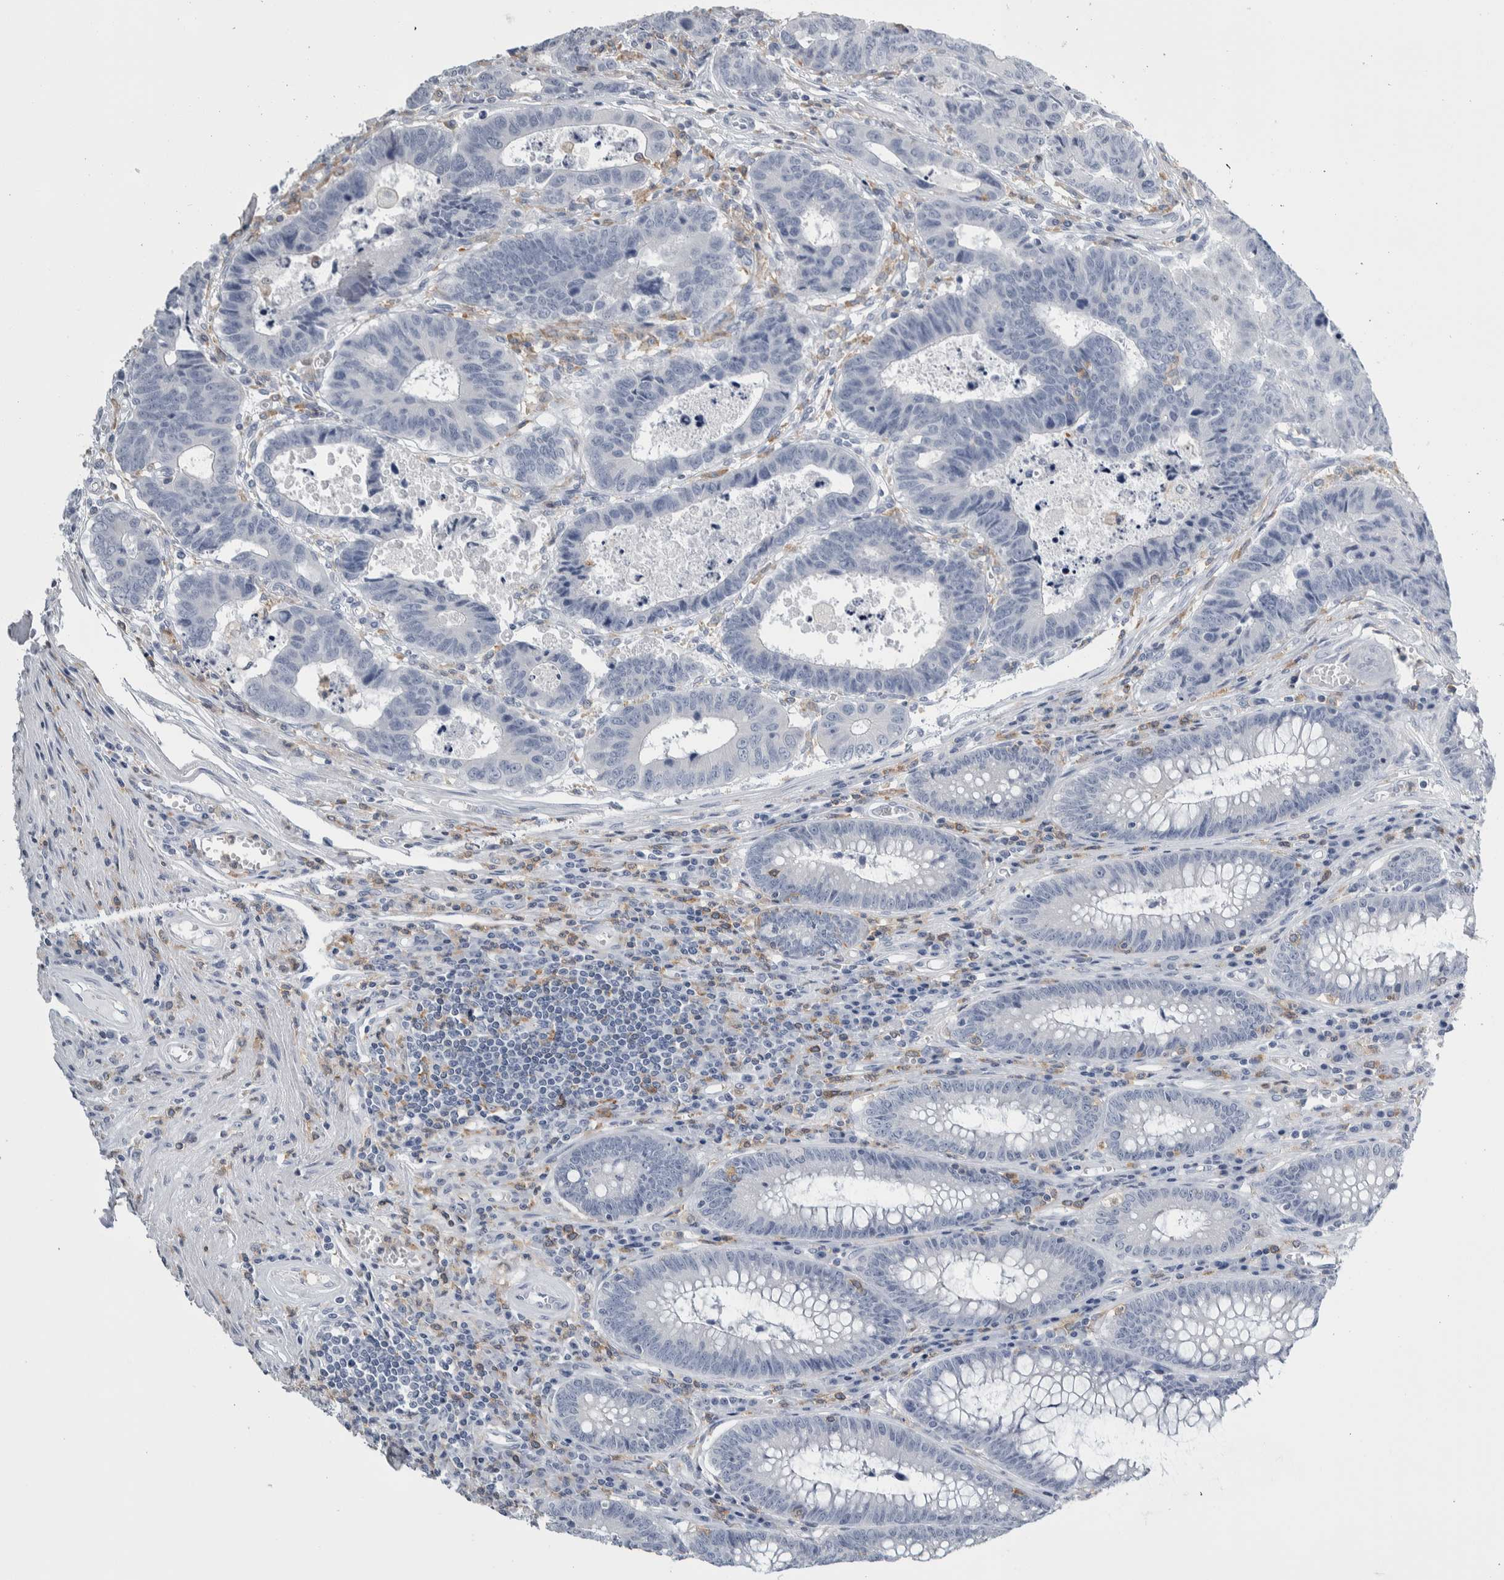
{"staining": {"intensity": "negative", "quantity": "none", "location": "none"}, "tissue": "colorectal cancer", "cell_type": "Tumor cells", "image_type": "cancer", "snomed": [{"axis": "morphology", "description": "Adenocarcinoma, NOS"}, {"axis": "topography", "description": "Rectum"}], "caption": "A photomicrograph of human colorectal cancer is negative for staining in tumor cells.", "gene": "SKAP2", "patient": {"sex": "male", "age": 84}}